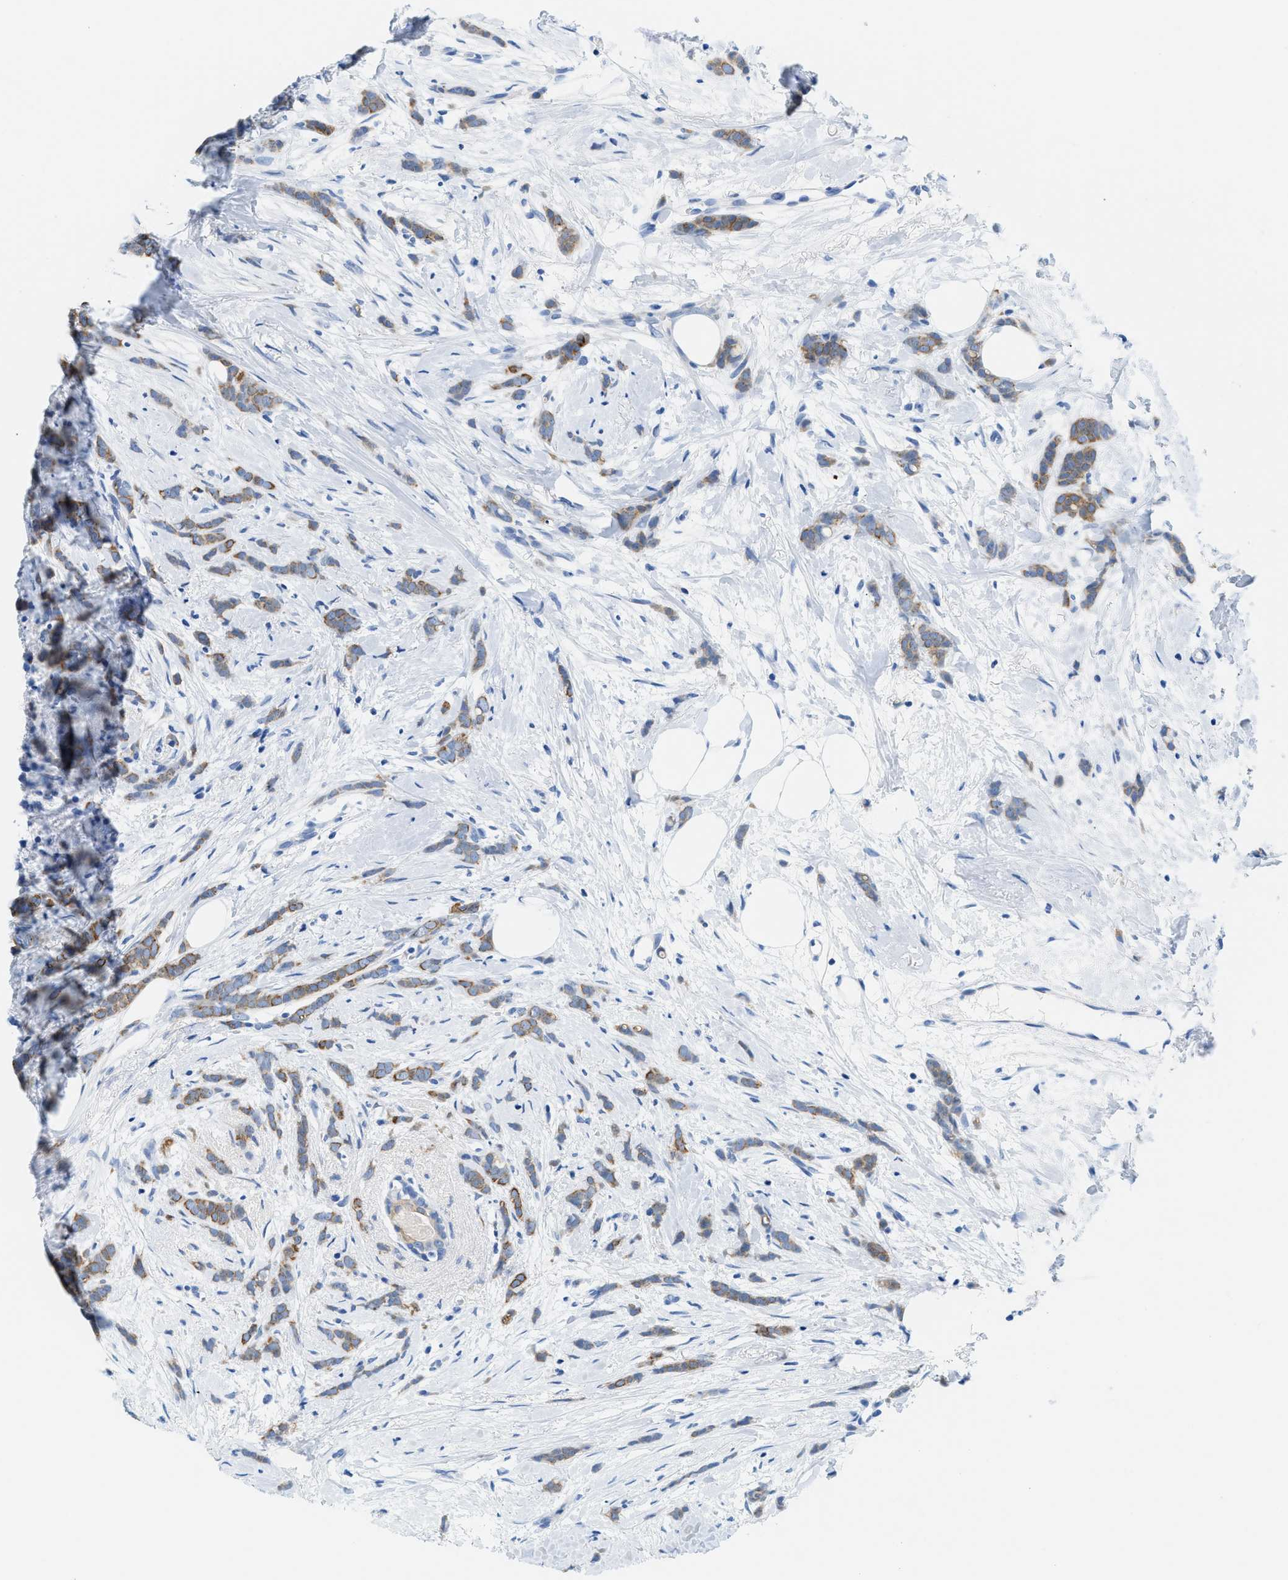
{"staining": {"intensity": "moderate", "quantity": ">75%", "location": "cytoplasmic/membranous"}, "tissue": "breast cancer", "cell_type": "Tumor cells", "image_type": "cancer", "snomed": [{"axis": "morphology", "description": "Lobular carcinoma, in situ"}, {"axis": "morphology", "description": "Lobular carcinoma"}, {"axis": "topography", "description": "Breast"}], "caption": "Human breast lobular carcinoma in situ stained with a brown dye reveals moderate cytoplasmic/membranous positive staining in approximately >75% of tumor cells.", "gene": "BPGM", "patient": {"sex": "female", "age": 41}}